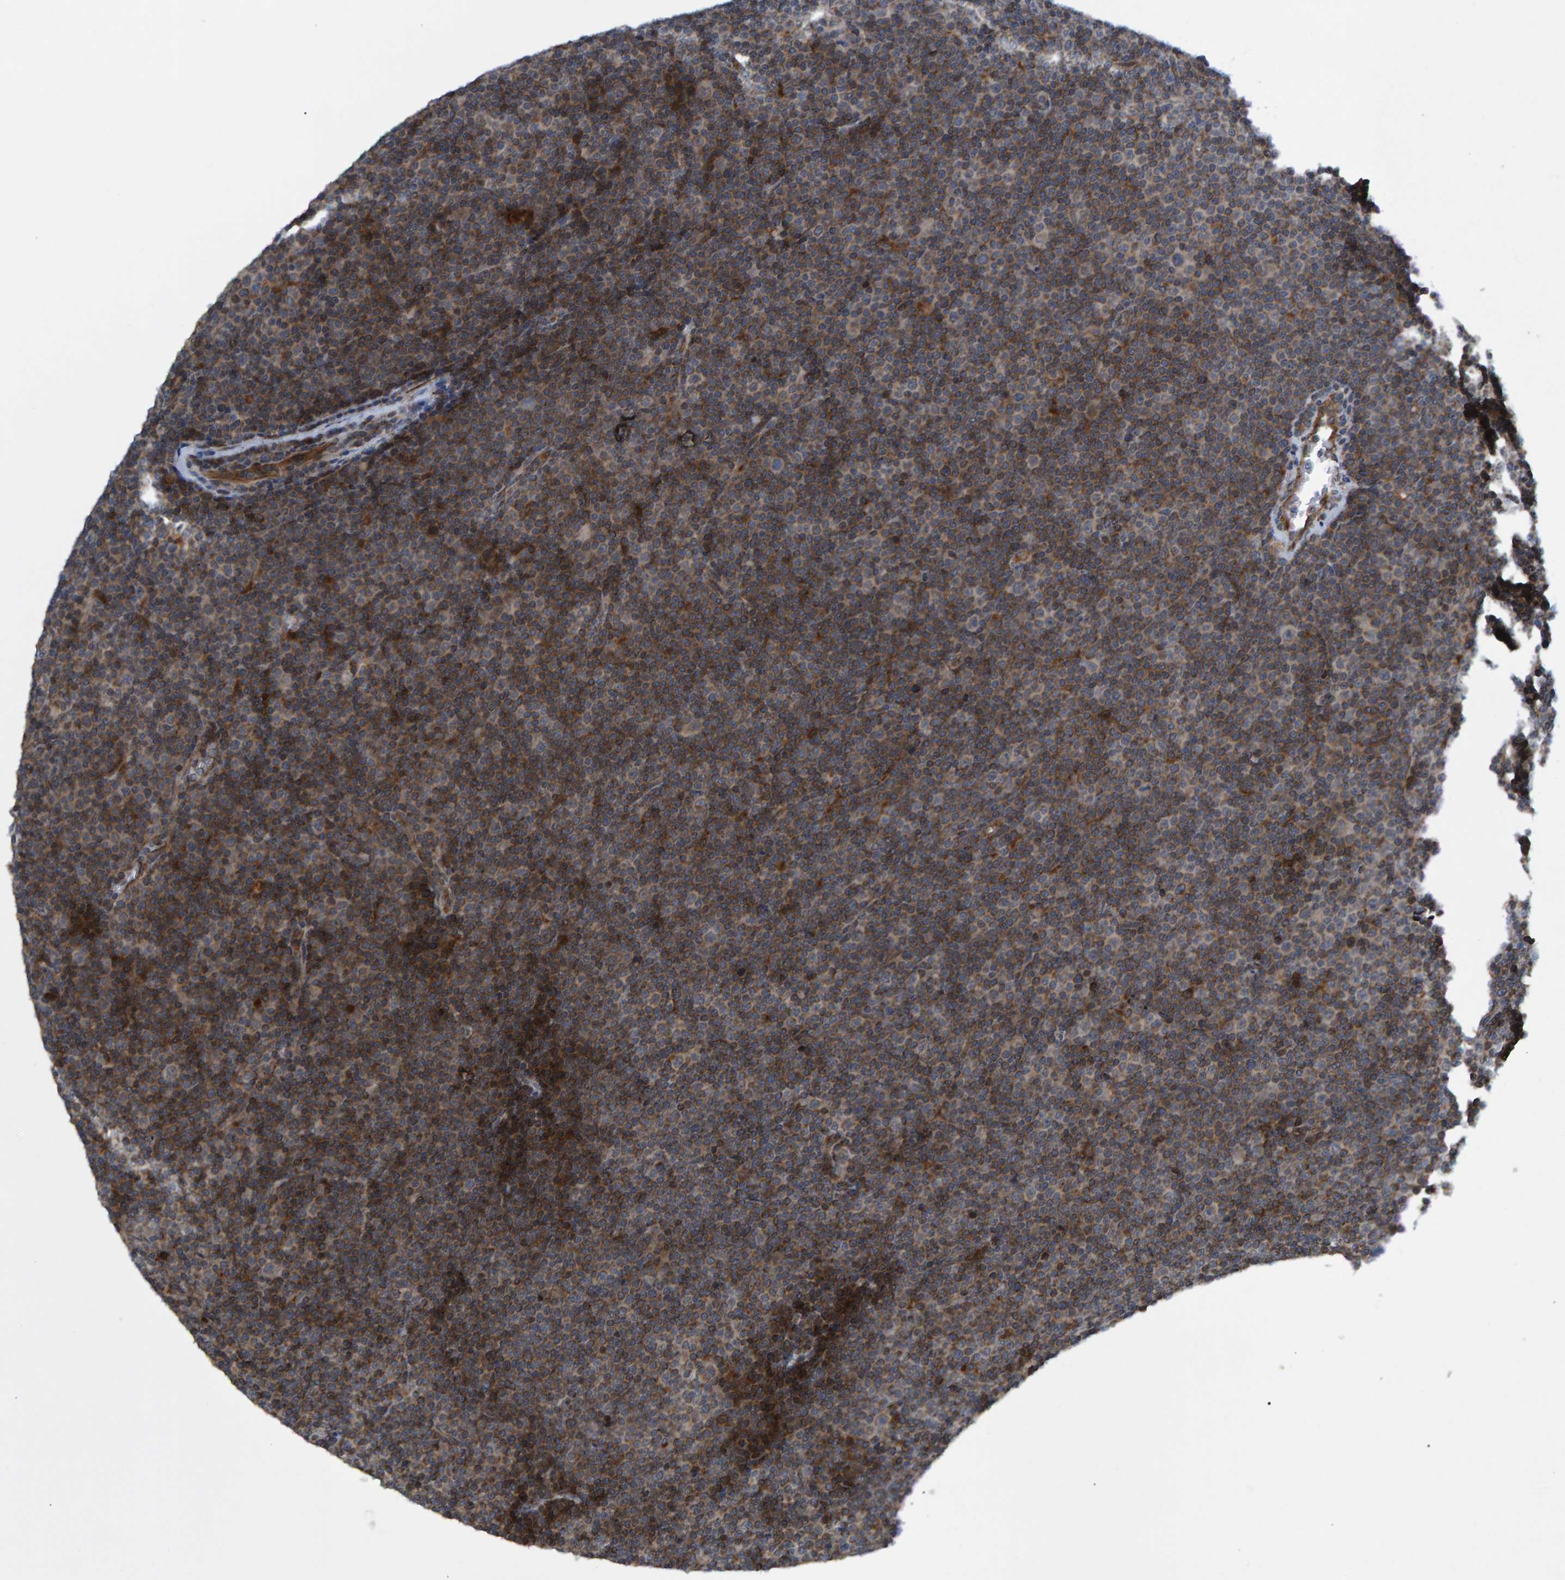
{"staining": {"intensity": "weak", "quantity": ">75%", "location": "cytoplasmic/membranous"}, "tissue": "lymphoma", "cell_type": "Tumor cells", "image_type": "cancer", "snomed": [{"axis": "morphology", "description": "Malignant lymphoma, non-Hodgkin's type, Low grade"}, {"axis": "topography", "description": "Lymph node"}], "caption": "This micrograph demonstrates lymphoma stained with IHC to label a protein in brown. The cytoplasmic/membranous of tumor cells show weak positivity for the protein. Nuclei are counter-stained blue.", "gene": "ATP6V1H", "patient": {"sex": "female", "age": 67}}